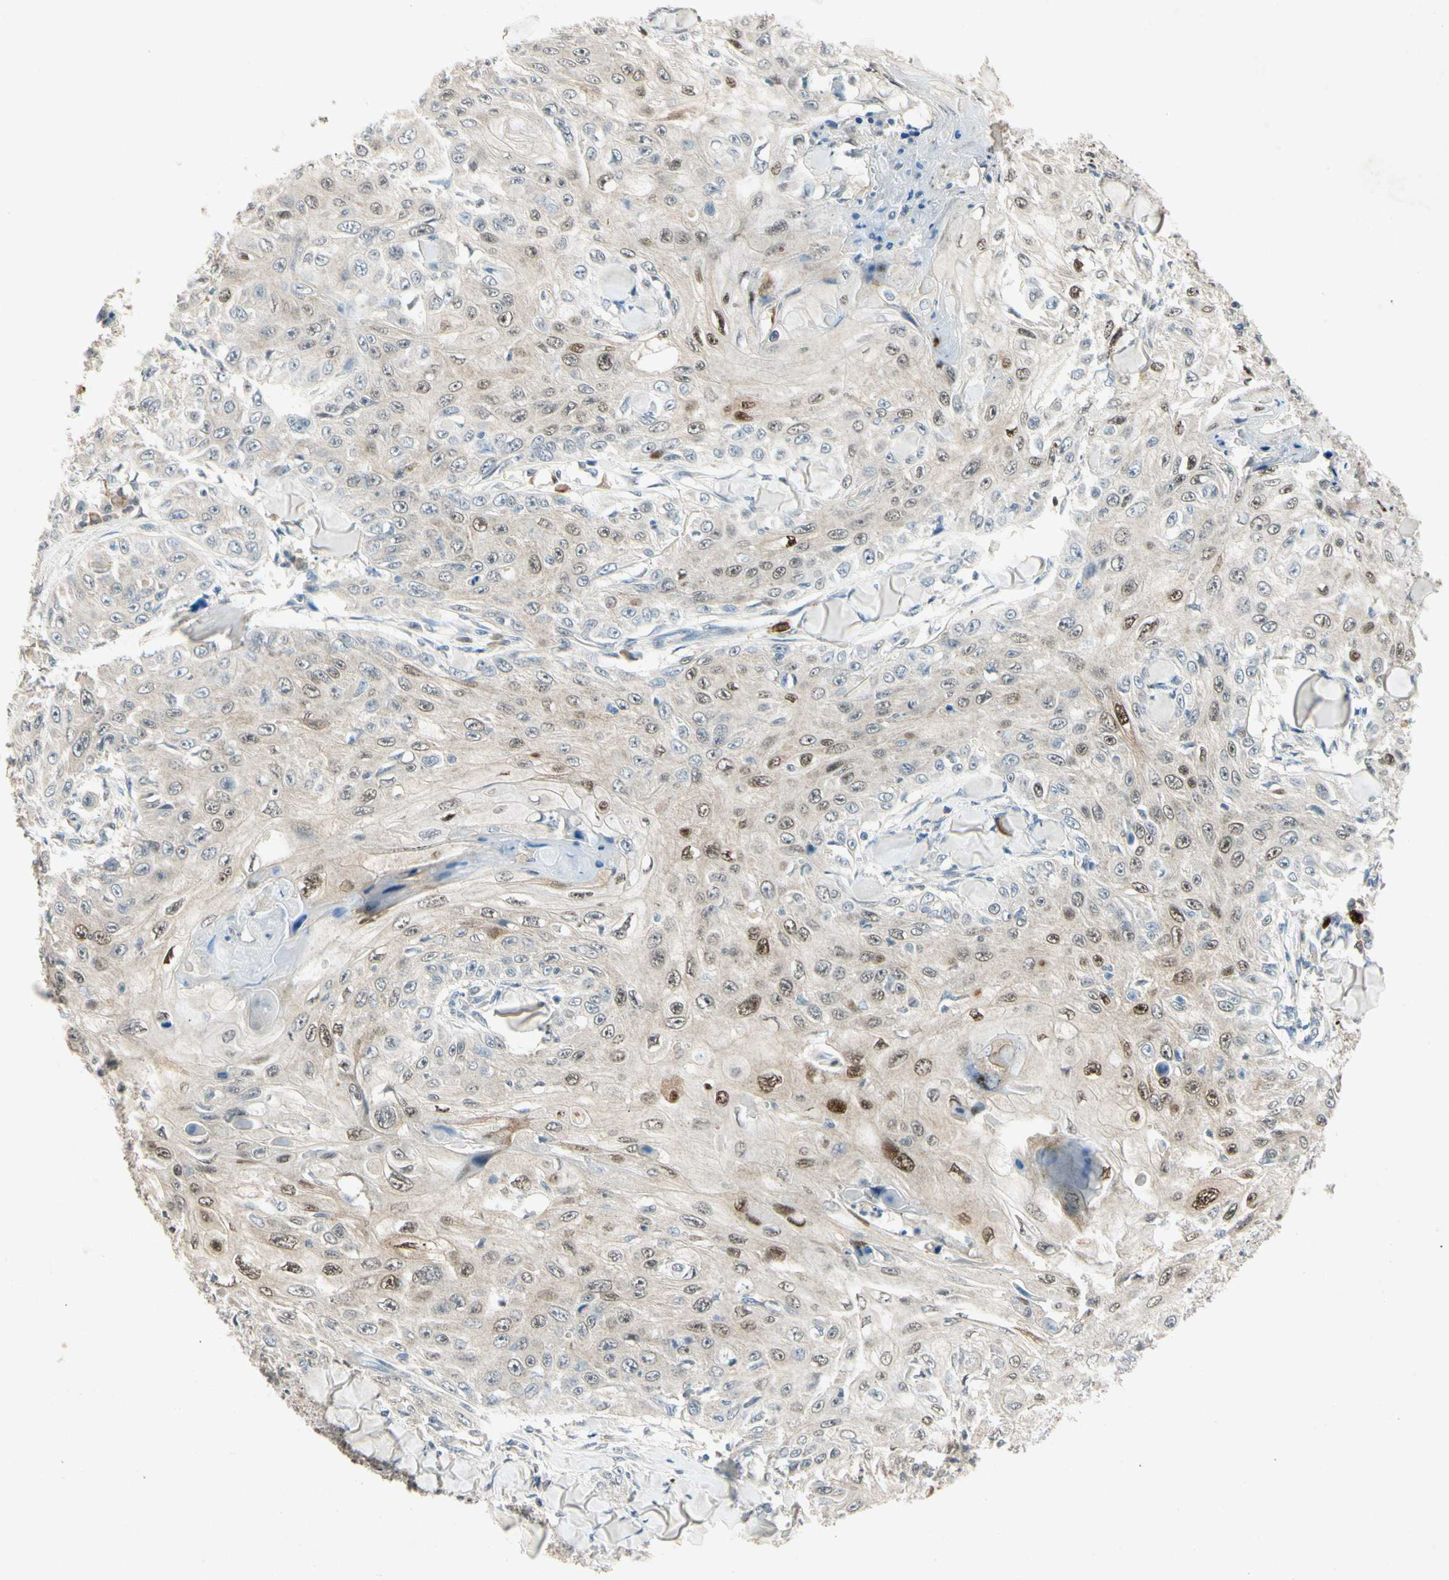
{"staining": {"intensity": "moderate", "quantity": "25%-75%", "location": "nuclear"}, "tissue": "skin cancer", "cell_type": "Tumor cells", "image_type": "cancer", "snomed": [{"axis": "morphology", "description": "Squamous cell carcinoma, NOS"}, {"axis": "topography", "description": "Skin"}], "caption": "Tumor cells exhibit moderate nuclear expression in approximately 25%-75% of cells in skin cancer (squamous cell carcinoma).", "gene": "HSPA1B", "patient": {"sex": "male", "age": 86}}